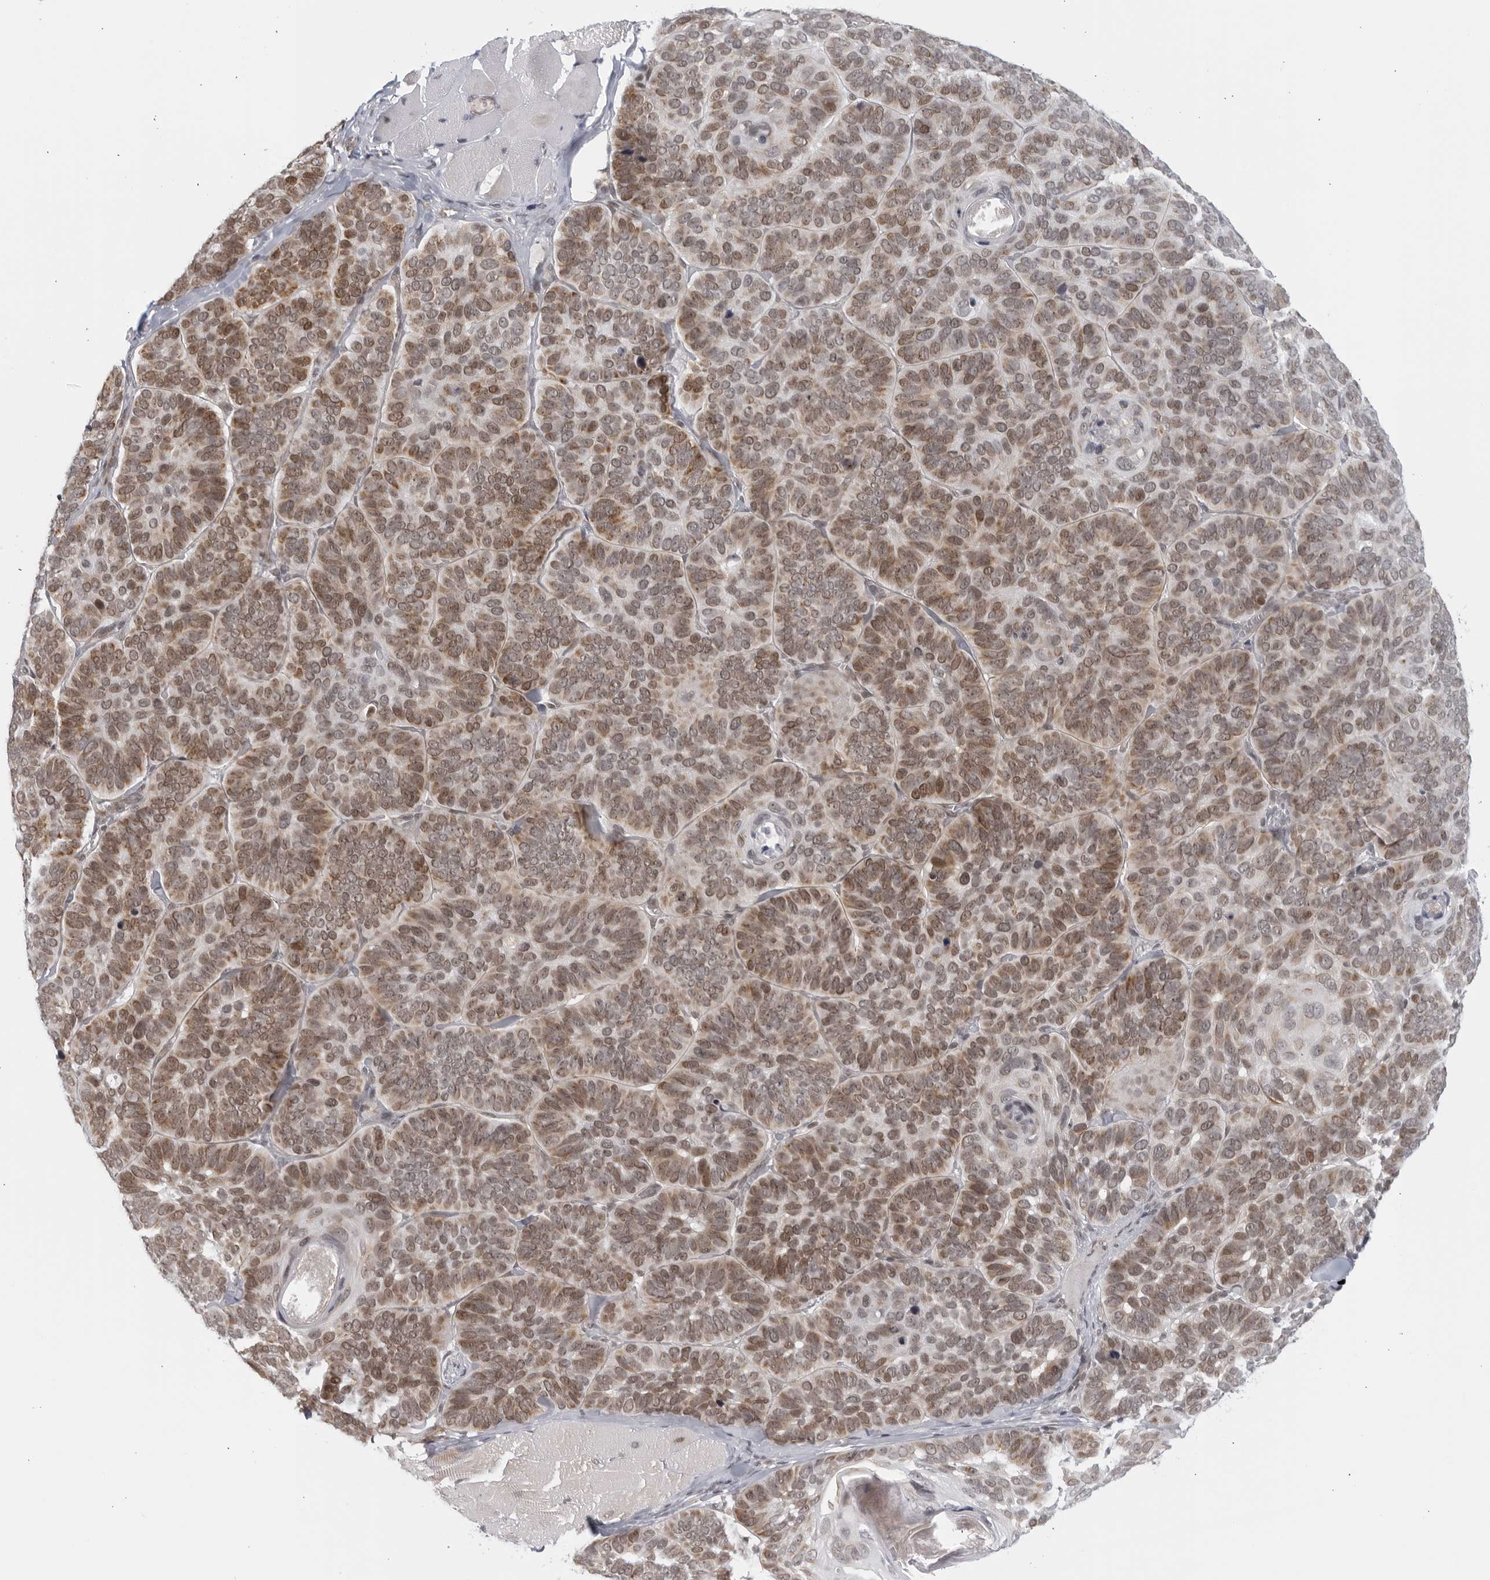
{"staining": {"intensity": "moderate", "quantity": ">75%", "location": "cytoplasmic/membranous"}, "tissue": "skin cancer", "cell_type": "Tumor cells", "image_type": "cancer", "snomed": [{"axis": "morphology", "description": "Basal cell carcinoma"}, {"axis": "topography", "description": "Skin"}], "caption": "Skin cancer was stained to show a protein in brown. There is medium levels of moderate cytoplasmic/membranous expression in approximately >75% of tumor cells. The protein of interest is shown in brown color, while the nuclei are stained blue.", "gene": "RAB11FIP3", "patient": {"sex": "male", "age": 62}}